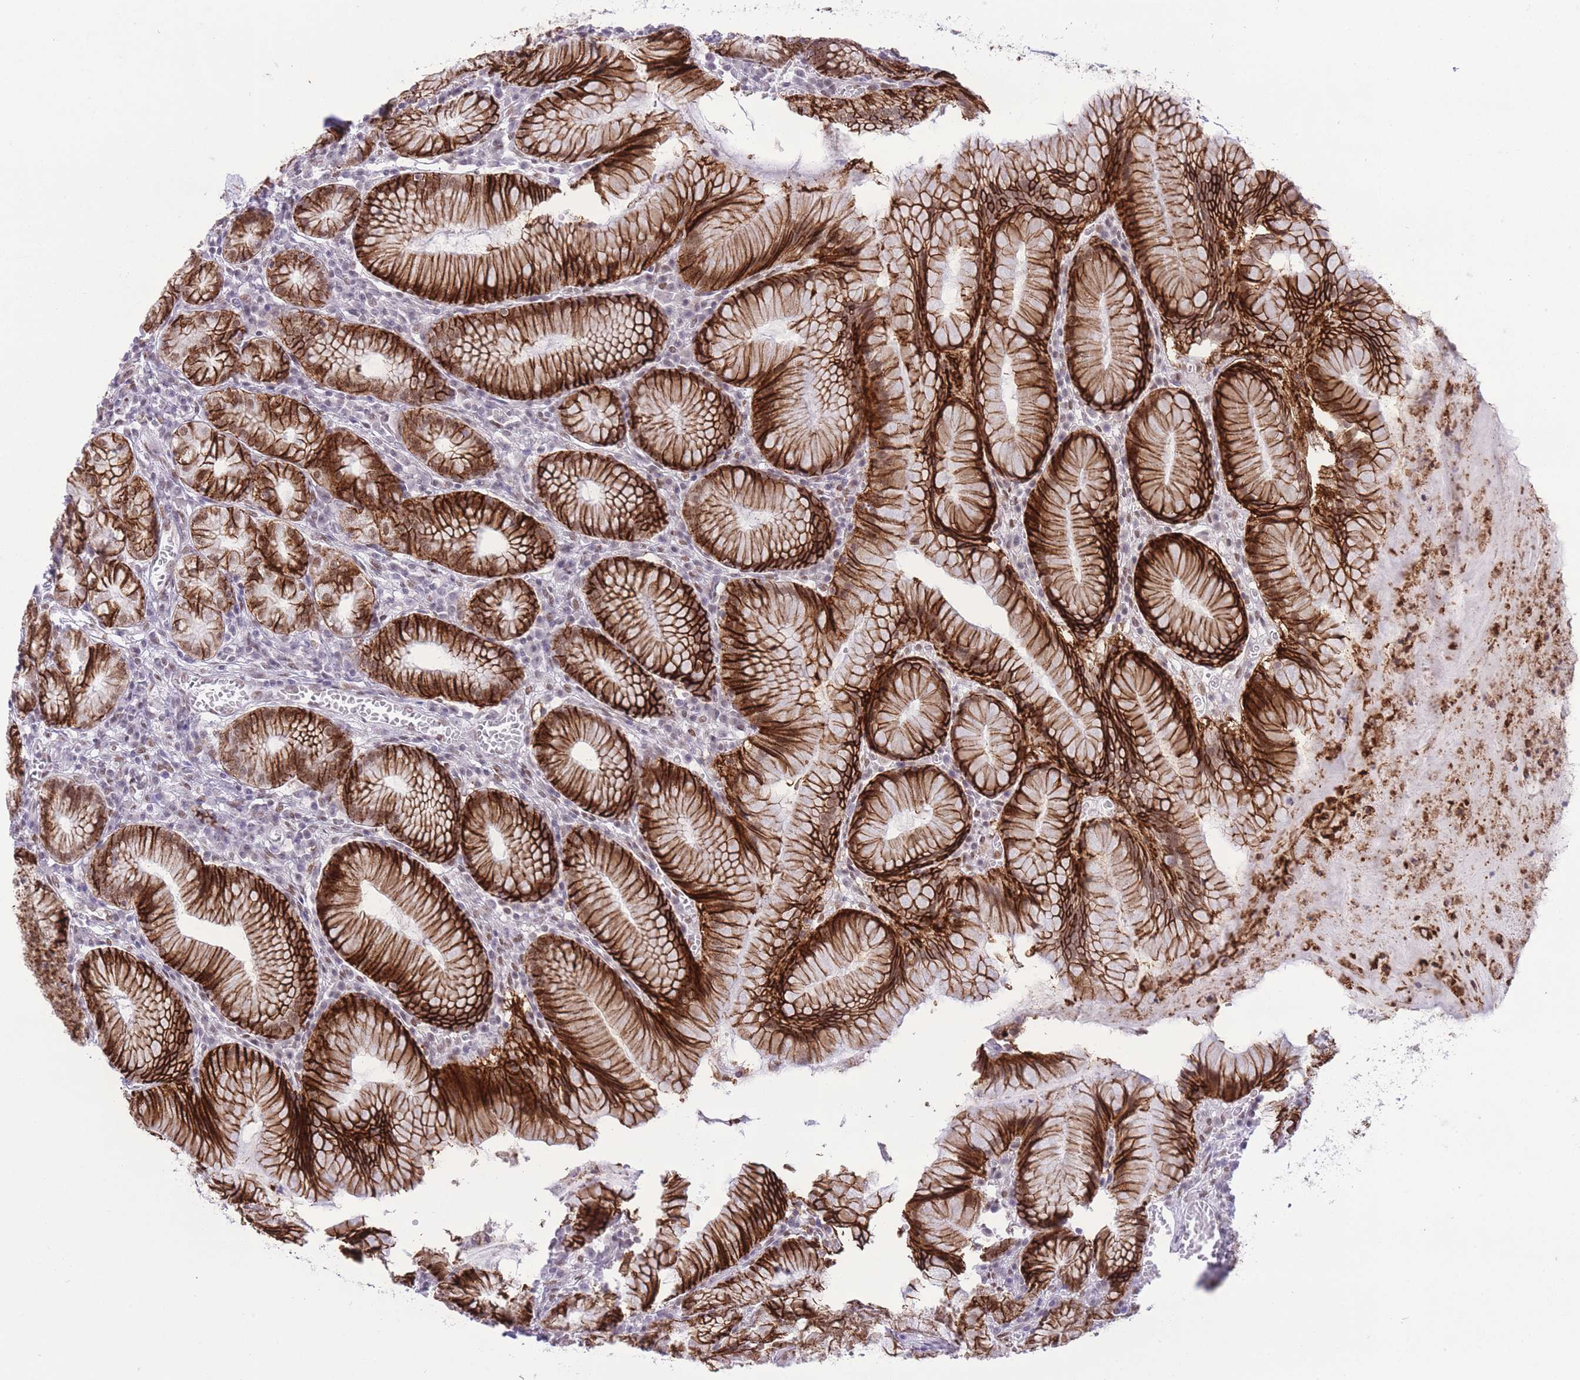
{"staining": {"intensity": "strong", "quantity": ">75%", "location": "cytoplasmic/membranous,nuclear"}, "tissue": "stomach", "cell_type": "Glandular cells", "image_type": "normal", "snomed": [{"axis": "morphology", "description": "Normal tissue, NOS"}, {"axis": "topography", "description": "Stomach"}], "caption": "Unremarkable stomach was stained to show a protein in brown. There is high levels of strong cytoplasmic/membranous,nuclear positivity in about >75% of glandular cells. The protein of interest is stained brown, and the nuclei are stained in blue (DAB IHC with brightfield microscopy, high magnification).", "gene": "ZBED5", "patient": {"sex": "male", "age": 55}}